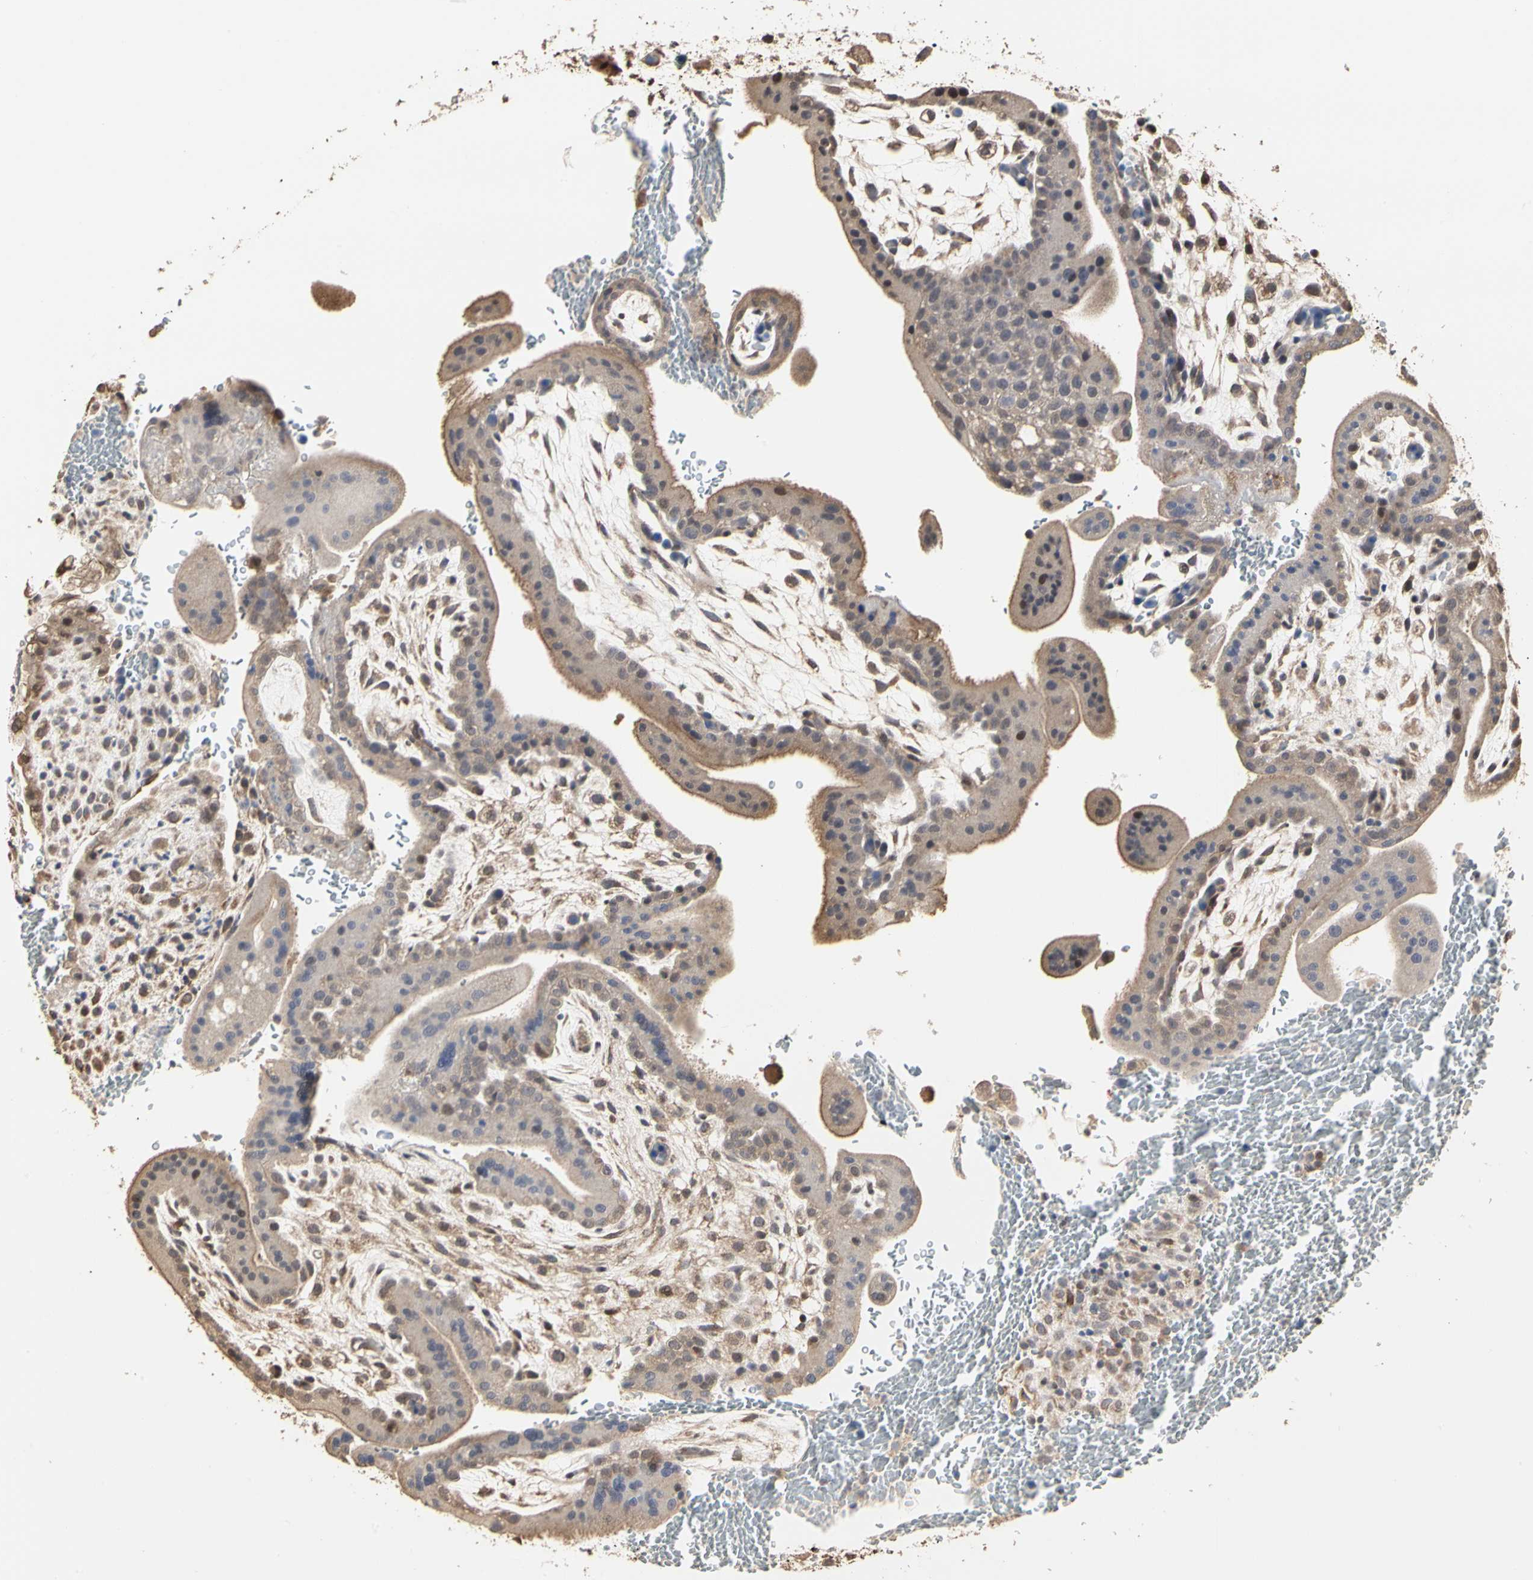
{"staining": {"intensity": "moderate", "quantity": ">75%", "location": "cytoplasmic/membranous"}, "tissue": "placenta", "cell_type": "Decidual cells", "image_type": "normal", "snomed": [{"axis": "morphology", "description": "Normal tissue, NOS"}, {"axis": "topography", "description": "Placenta"}], "caption": "High-power microscopy captured an immunohistochemistry (IHC) histopathology image of normal placenta, revealing moderate cytoplasmic/membranous positivity in approximately >75% of decidual cells.", "gene": "TAOK1", "patient": {"sex": "female", "age": 35}}